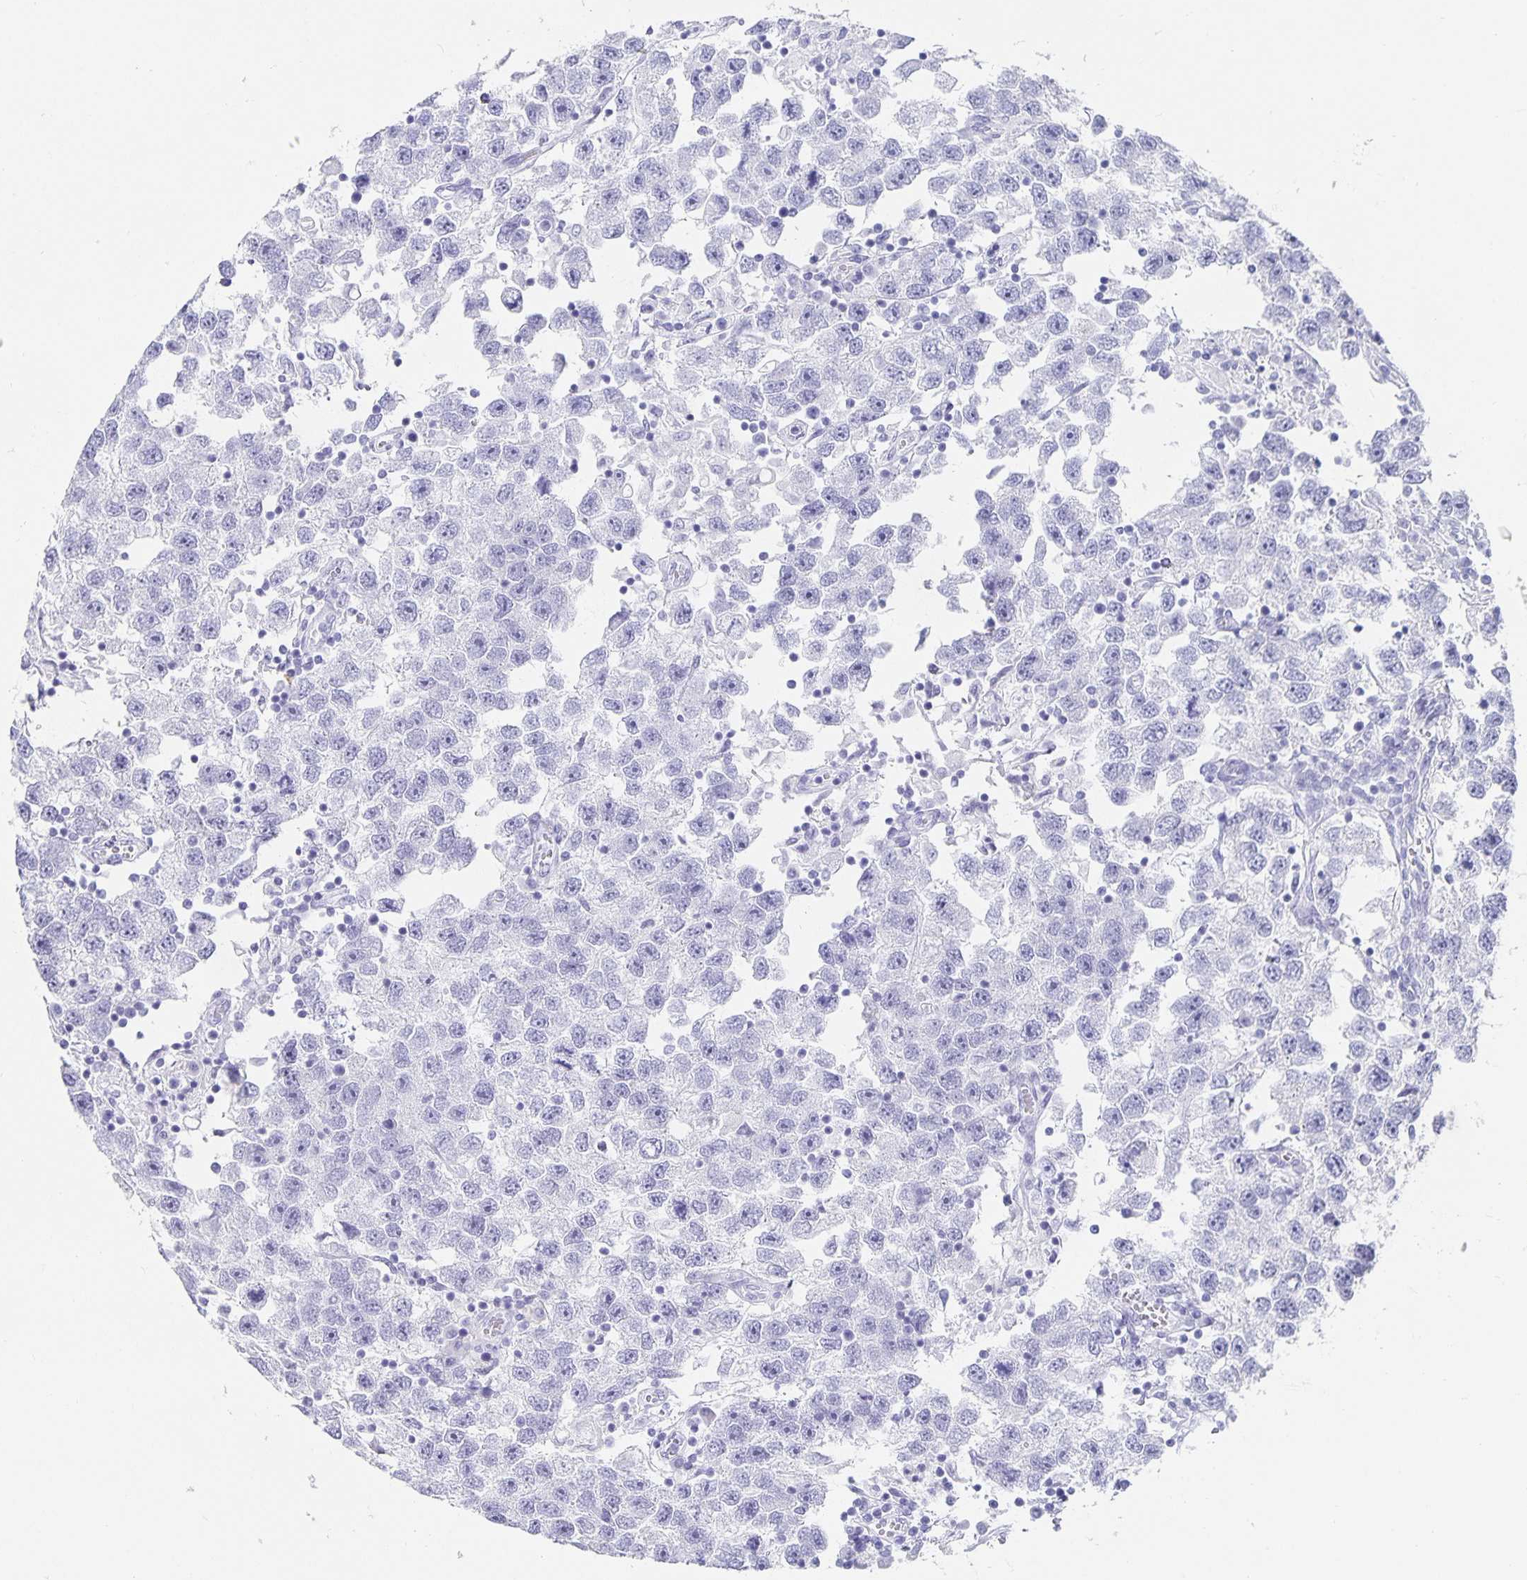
{"staining": {"intensity": "negative", "quantity": "none", "location": "none"}, "tissue": "testis cancer", "cell_type": "Tumor cells", "image_type": "cancer", "snomed": [{"axis": "morphology", "description": "Seminoma, NOS"}, {"axis": "topography", "description": "Testis"}], "caption": "Tumor cells show no significant protein positivity in testis cancer (seminoma).", "gene": "CHGA", "patient": {"sex": "male", "age": 26}}